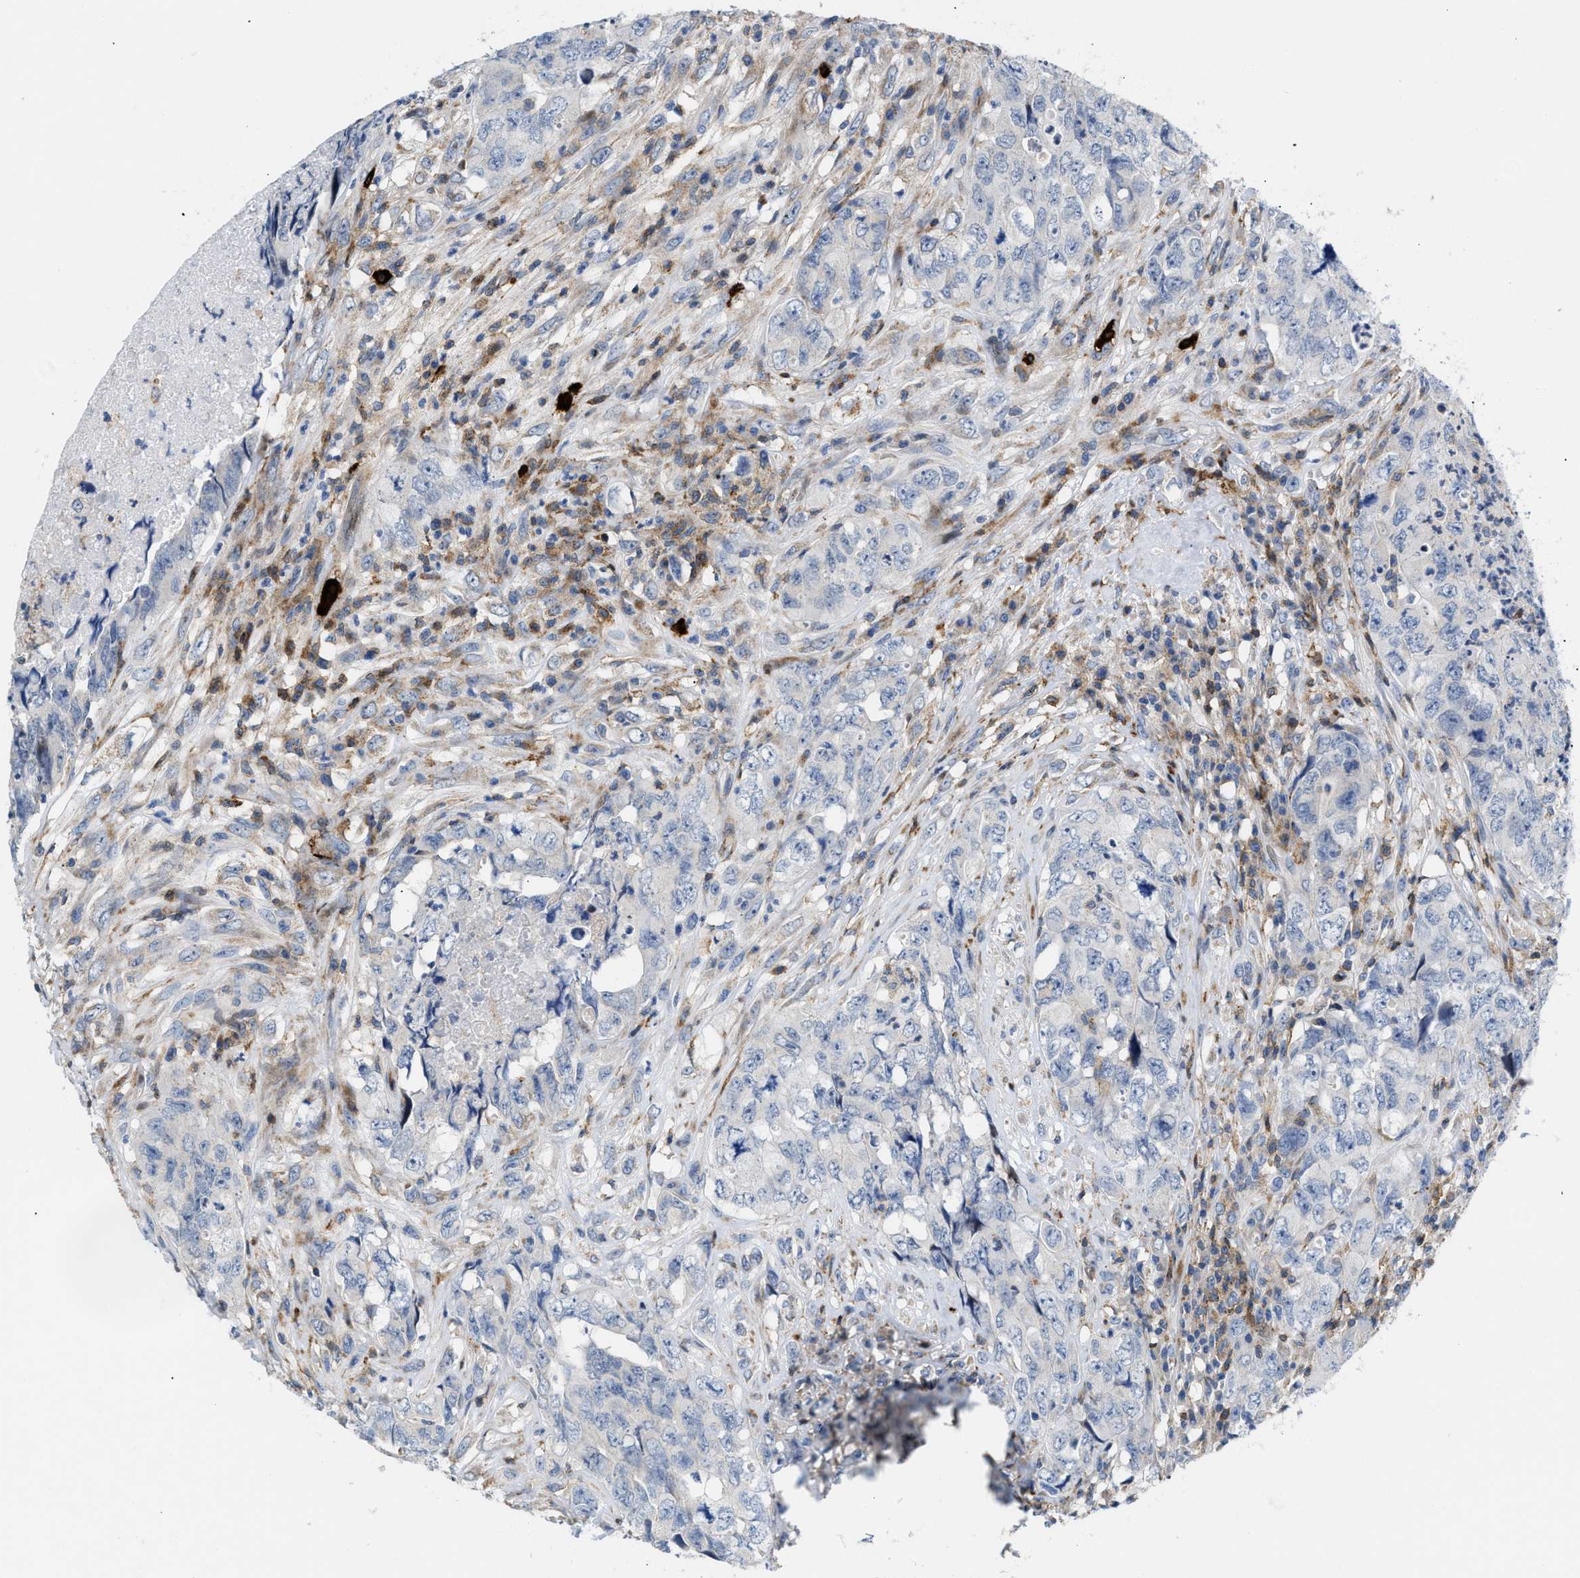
{"staining": {"intensity": "negative", "quantity": "none", "location": "none"}, "tissue": "testis cancer", "cell_type": "Tumor cells", "image_type": "cancer", "snomed": [{"axis": "morphology", "description": "Carcinoma, Embryonal, NOS"}, {"axis": "topography", "description": "Testis"}], "caption": "IHC of human testis cancer (embryonal carcinoma) reveals no staining in tumor cells.", "gene": "ATP9A", "patient": {"sex": "male", "age": 32}}